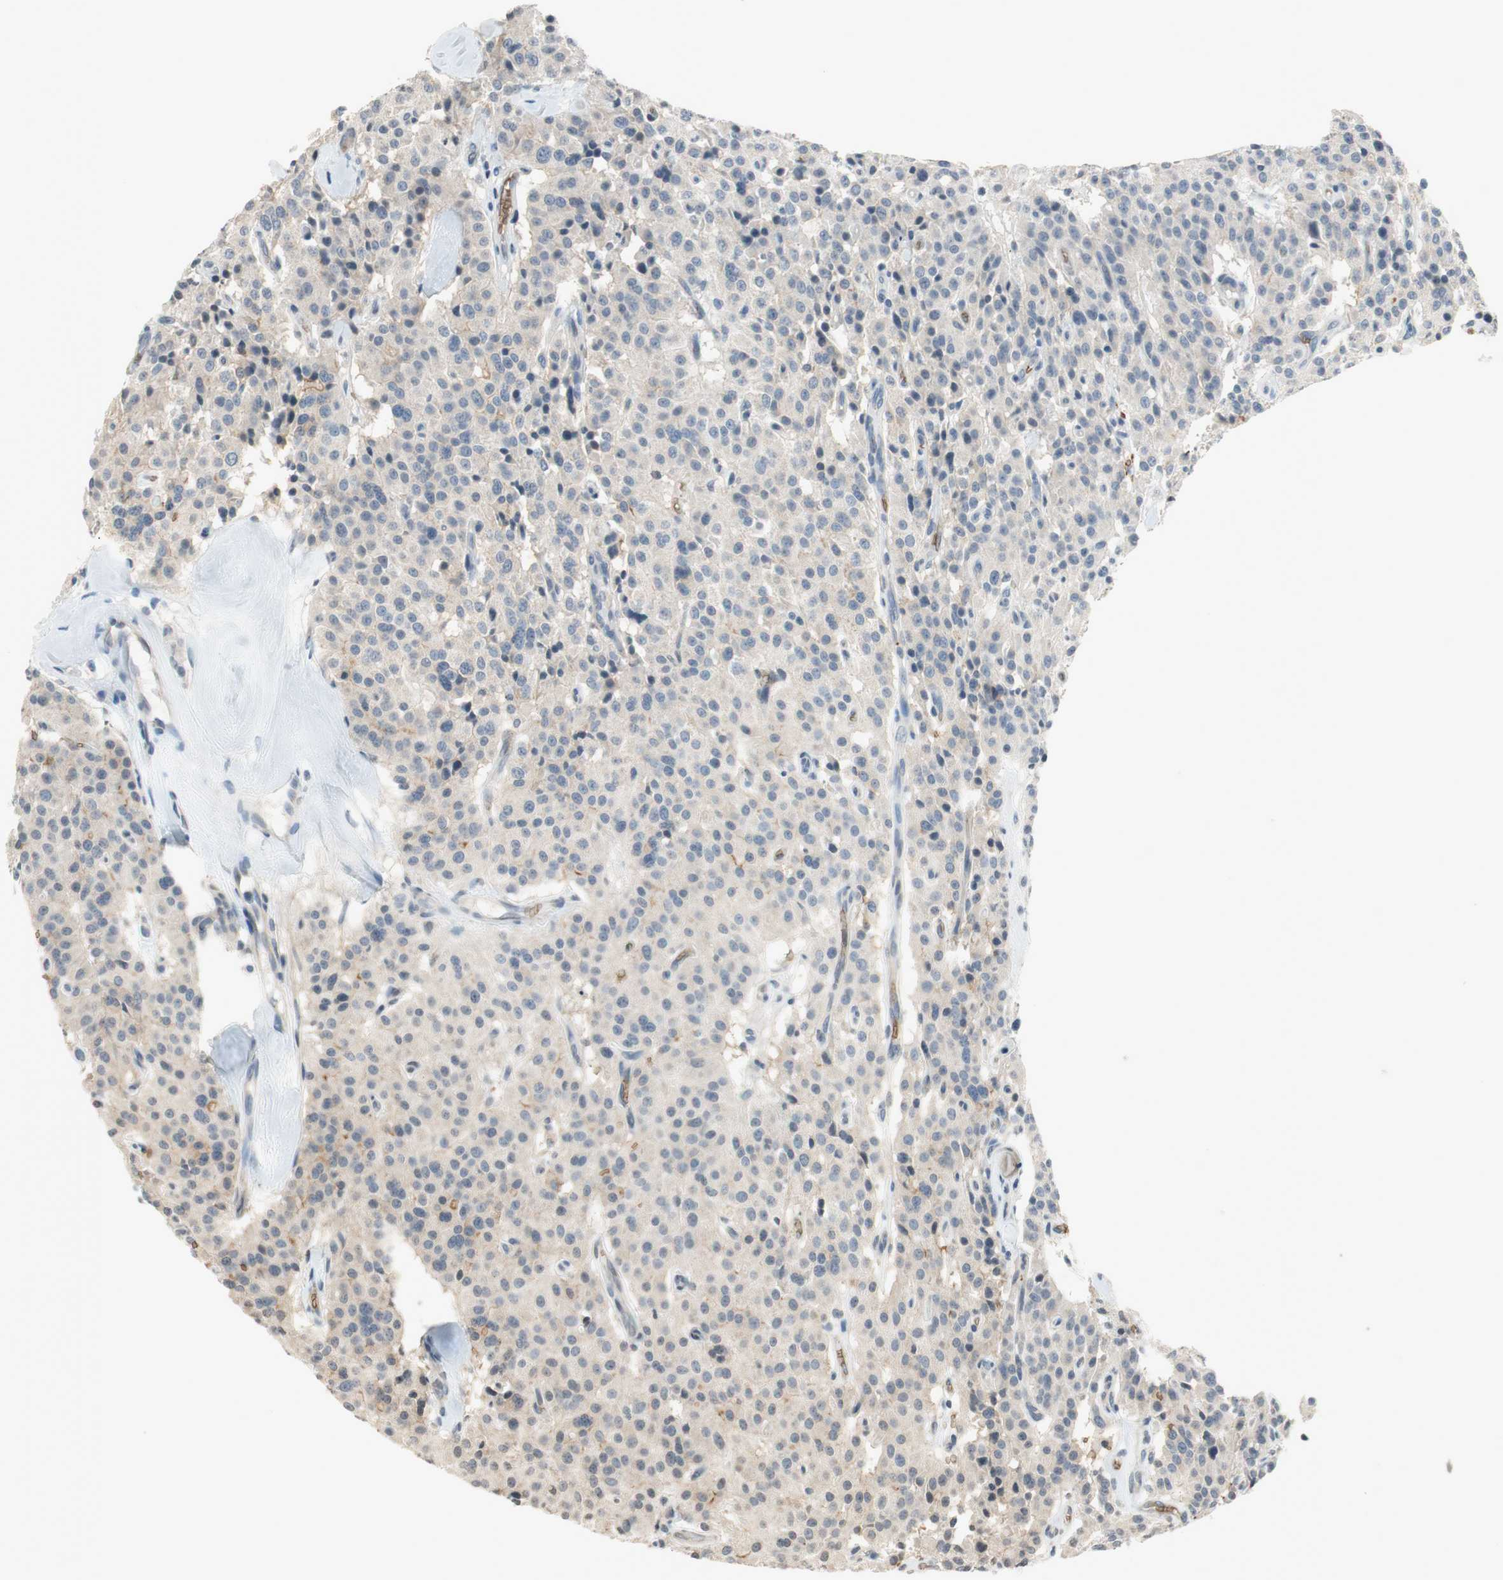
{"staining": {"intensity": "negative", "quantity": "none", "location": "none"}, "tissue": "carcinoid", "cell_type": "Tumor cells", "image_type": "cancer", "snomed": [{"axis": "morphology", "description": "Carcinoid, malignant, NOS"}, {"axis": "topography", "description": "Lung"}], "caption": "Immunohistochemical staining of carcinoid shows no significant expression in tumor cells.", "gene": "GYPC", "patient": {"sex": "male", "age": 30}}